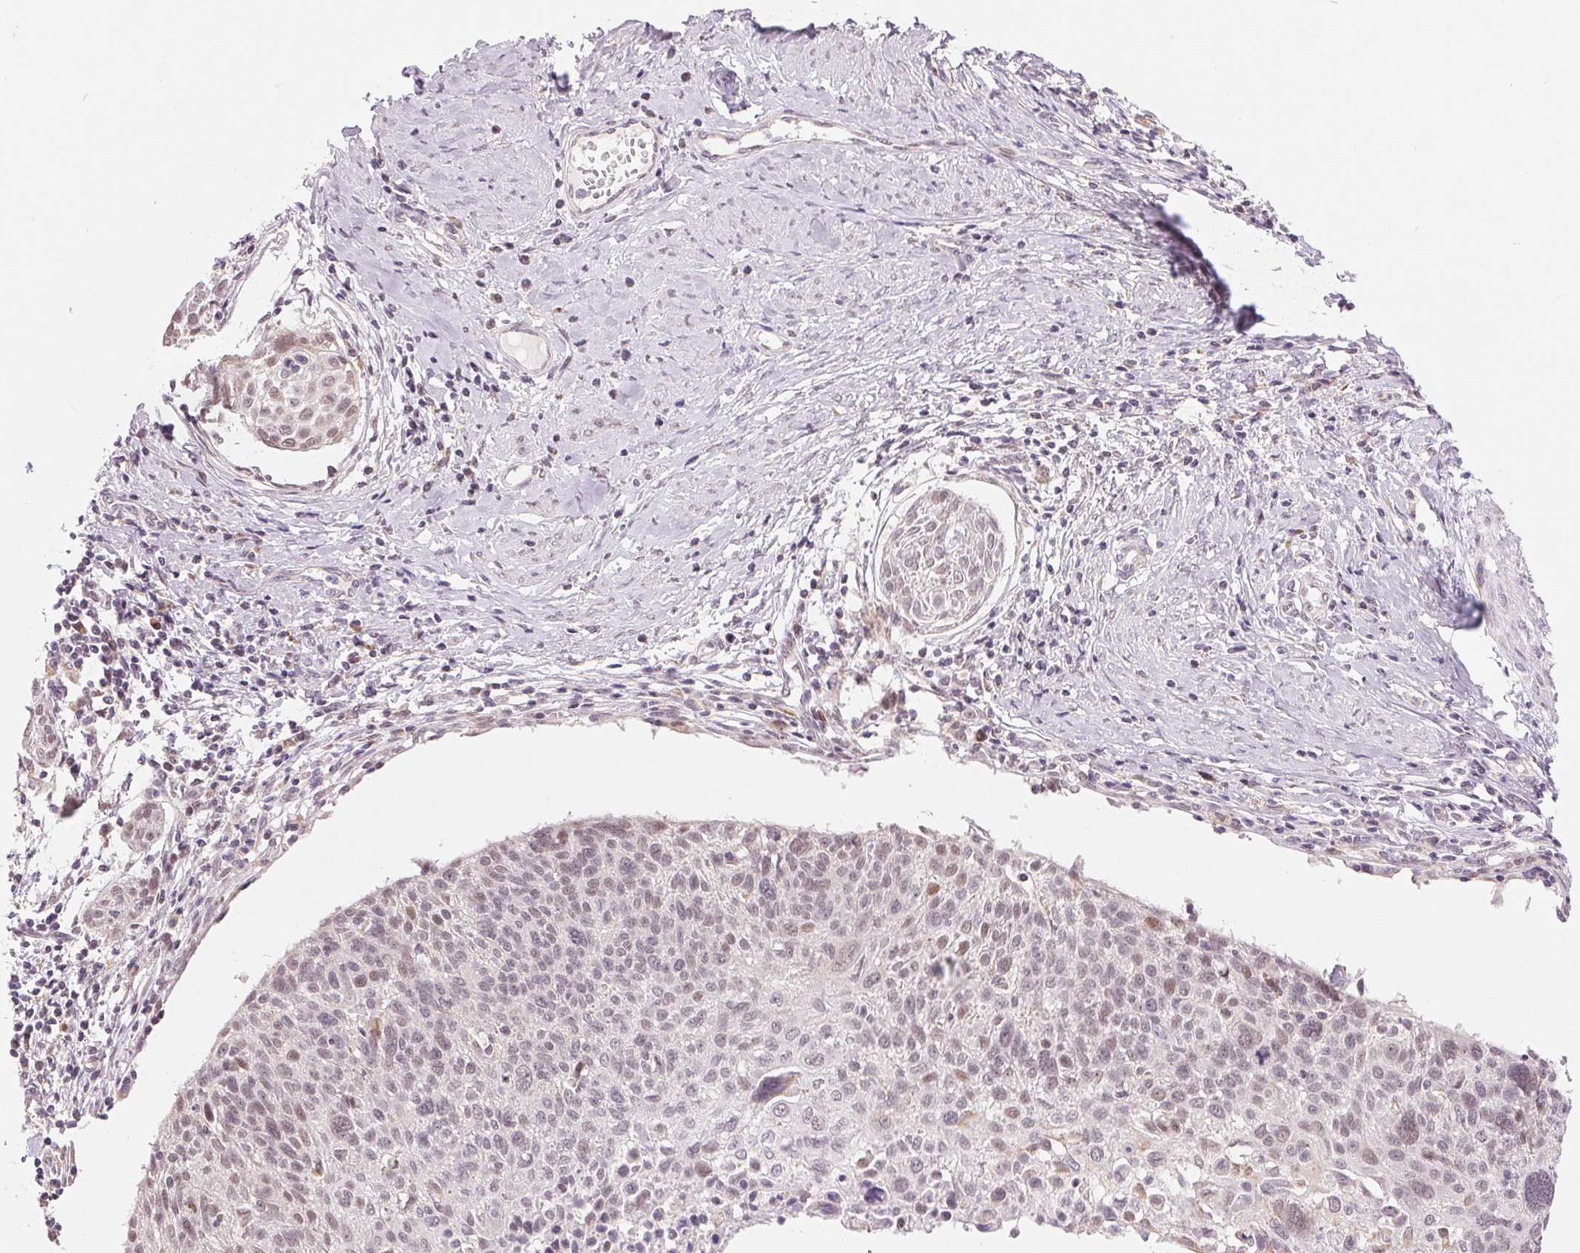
{"staining": {"intensity": "moderate", "quantity": "<25%", "location": "nuclear"}, "tissue": "cervical cancer", "cell_type": "Tumor cells", "image_type": "cancer", "snomed": [{"axis": "morphology", "description": "Squamous cell carcinoma, NOS"}, {"axis": "topography", "description": "Cervix"}], "caption": "Immunohistochemistry (IHC) micrograph of neoplastic tissue: human cervical cancer stained using immunohistochemistry reveals low levels of moderate protein expression localized specifically in the nuclear of tumor cells, appearing as a nuclear brown color.", "gene": "ARHGAP32", "patient": {"sex": "female", "age": 49}}